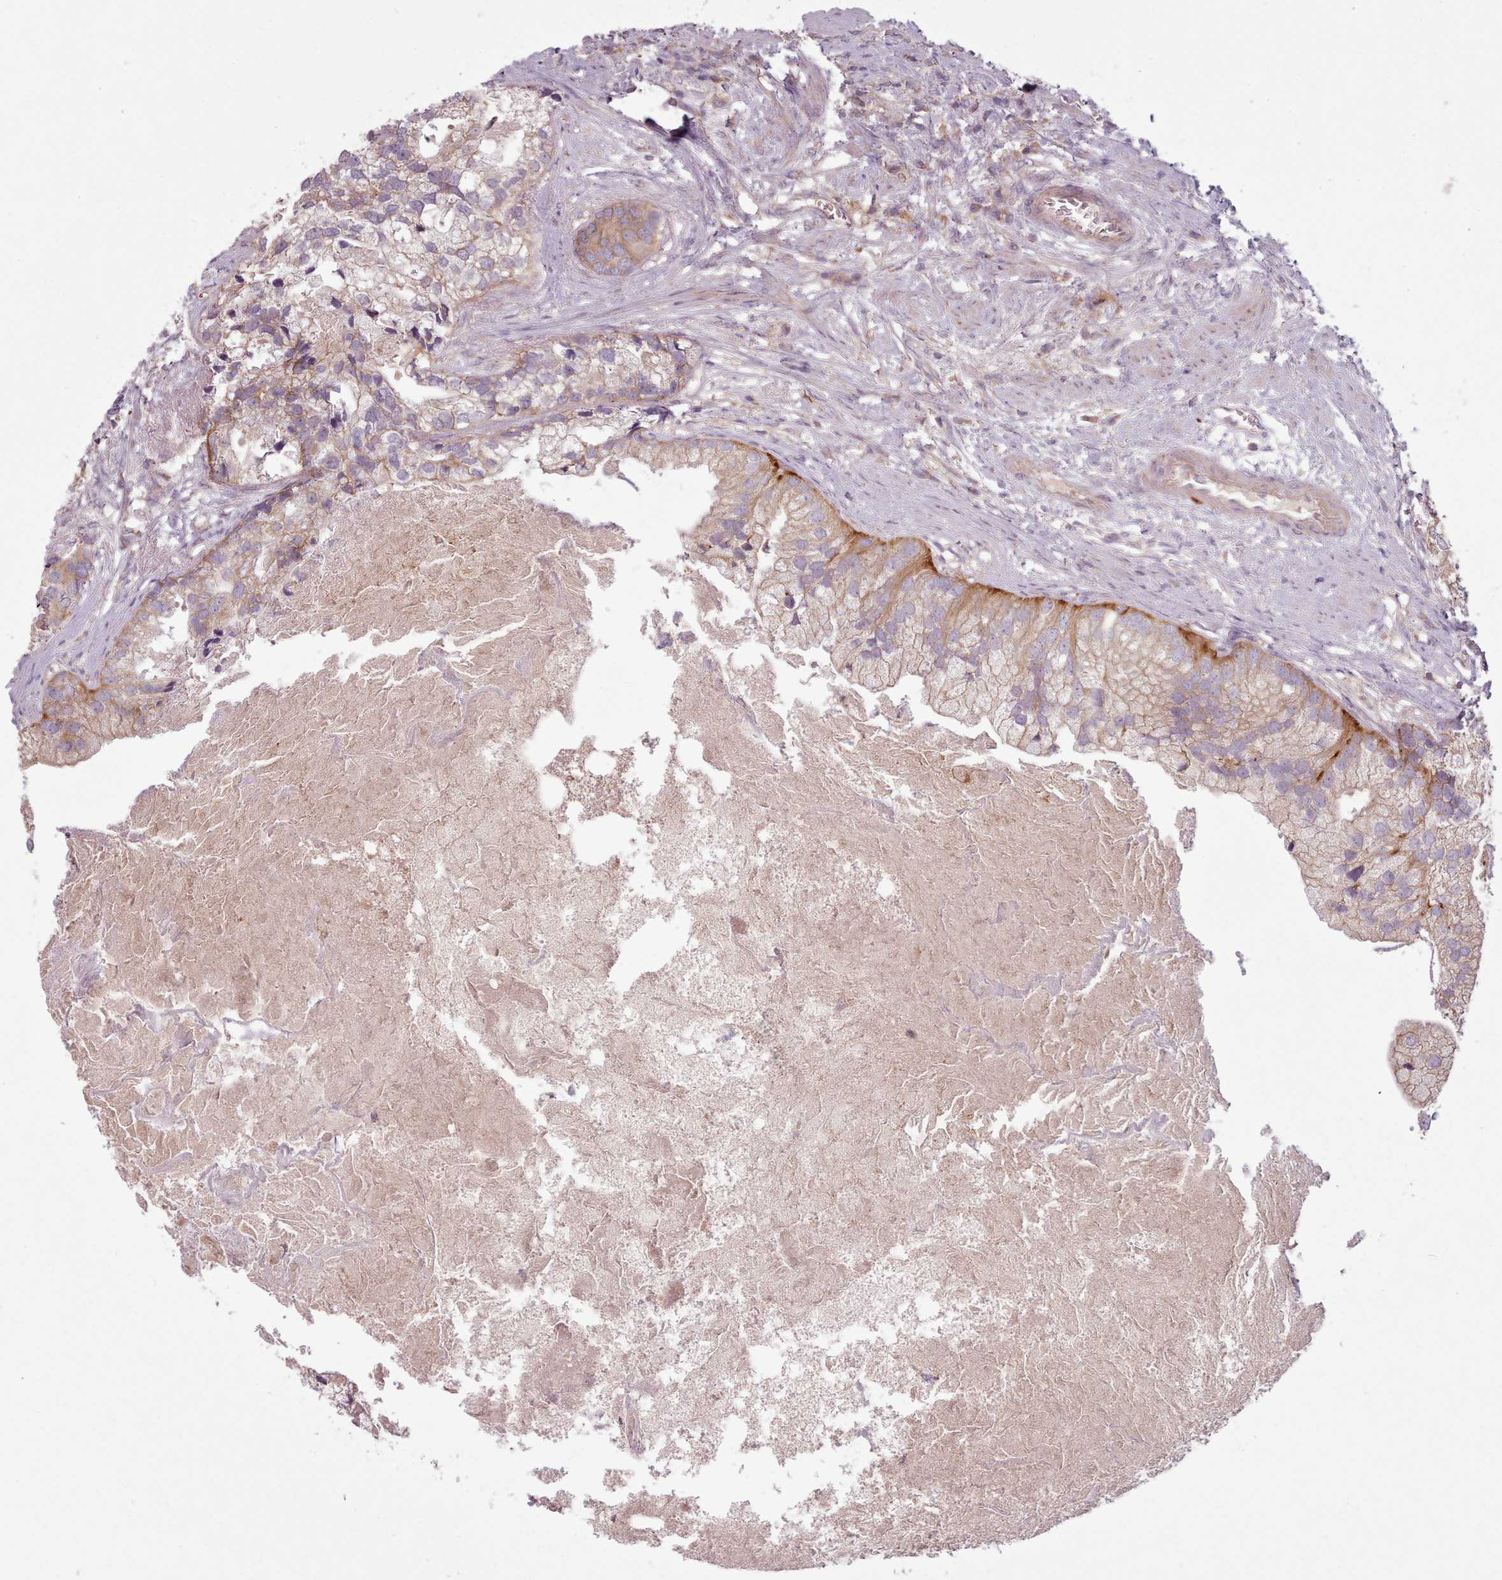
{"staining": {"intensity": "moderate", "quantity": "<25%", "location": "cytoplasmic/membranous"}, "tissue": "prostate cancer", "cell_type": "Tumor cells", "image_type": "cancer", "snomed": [{"axis": "morphology", "description": "Adenocarcinoma, High grade"}, {"axis": "topography", "description": "Prostate"}], "caption": "Tumor cells demonstrate moderate cytoplasmic/membranous staining in about <25% of cells in high-grade adenocarcinoma (prostate). (DAB IHC, brown staining for protein, blue staining for nuclei).", "gene": "NT5DC2", "patient": {"sex": "male", "age": 62}}